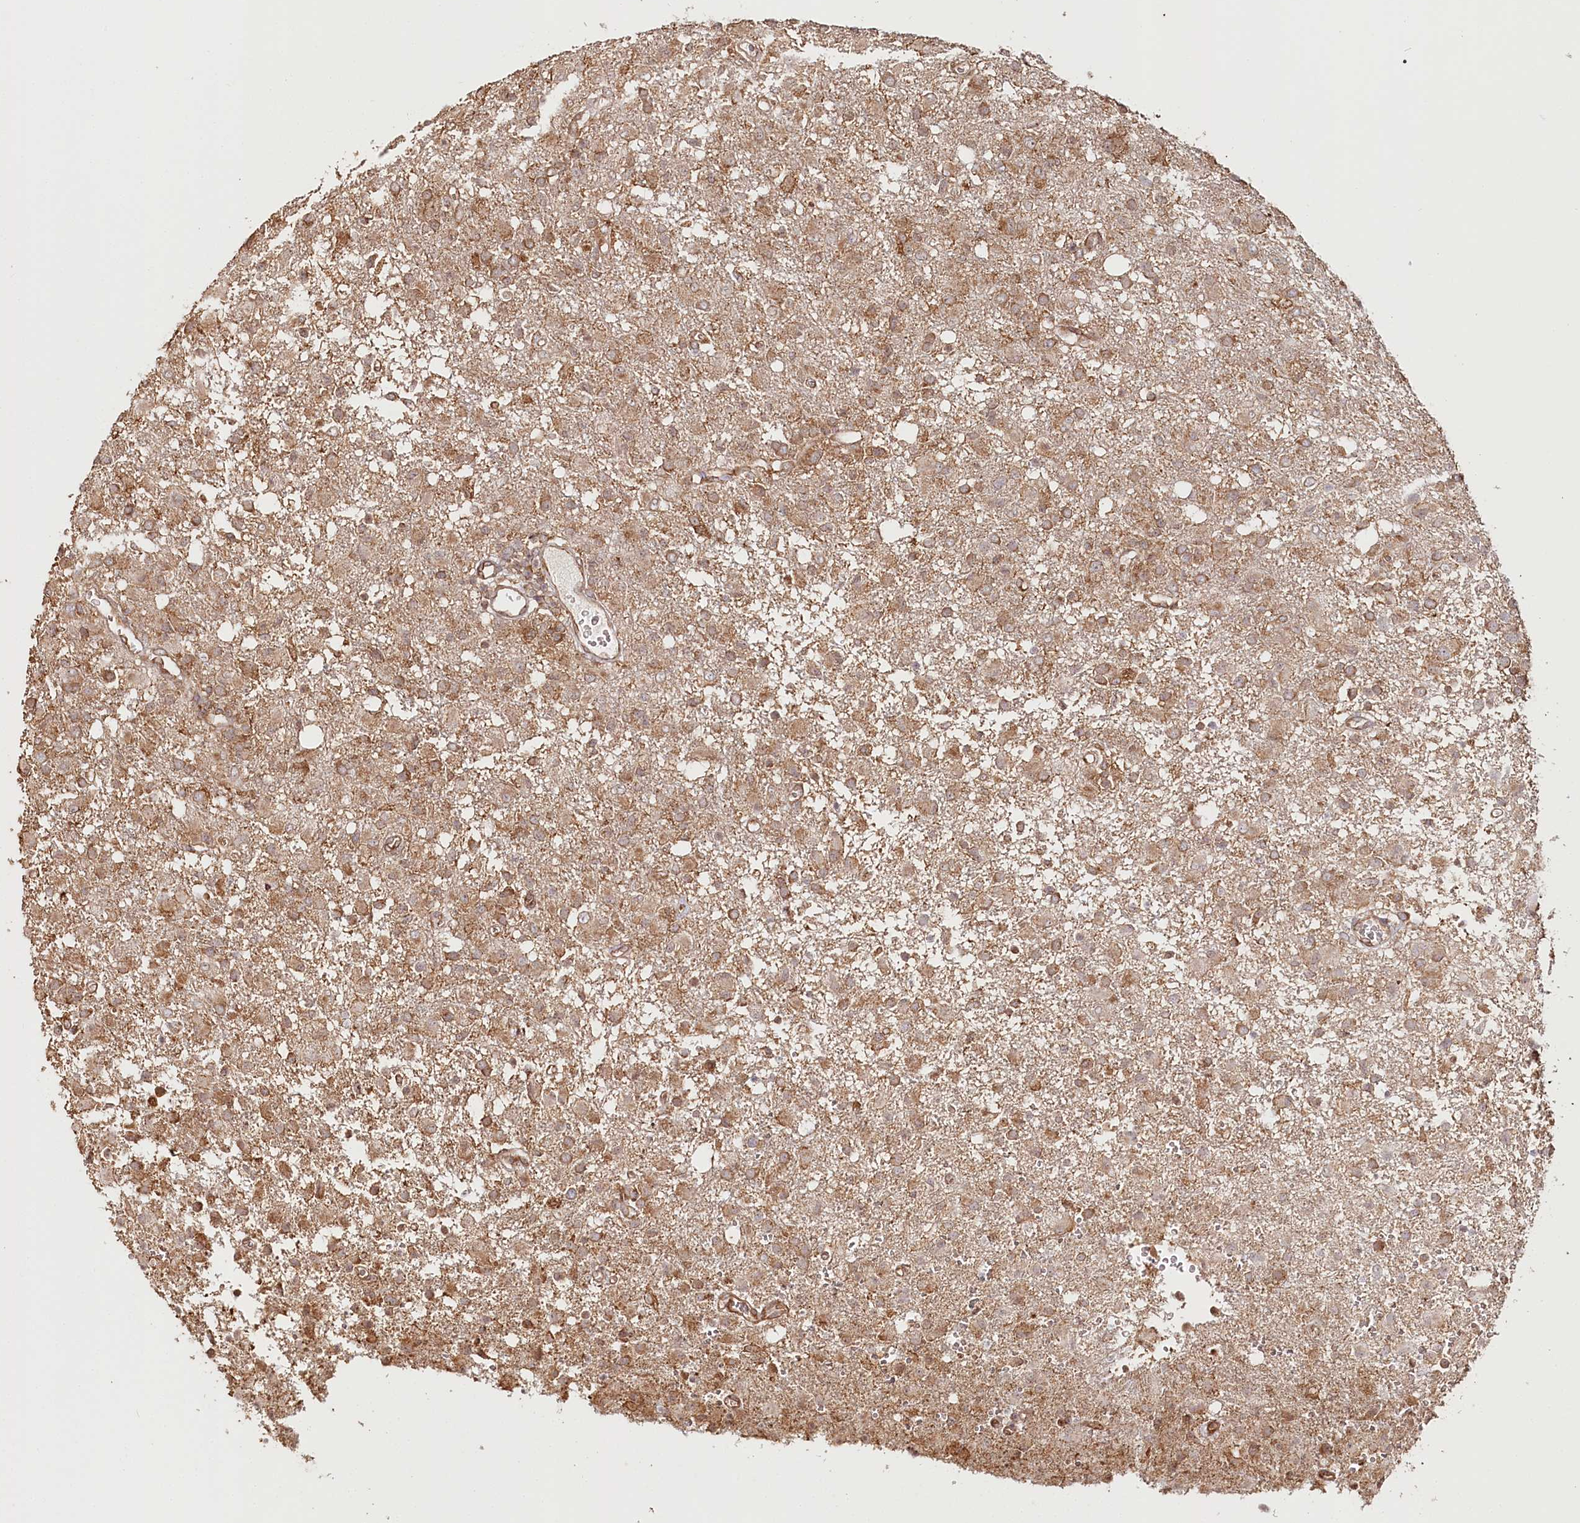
{"staining": {"intensity": "moderate", "quantity": ">75%", "location": "cytoplasmic/membranous"}, "tissue": "glioma", "cell_type": "Tumor cells", "image_type": "cancer", "snomed": [{"axis": "morphology", "description": "Glioma, malignant, High grade"}, {"axis": "topography", "description": "Brain"}], "caption": "Approximately >75% of tumor cells in human malignant high-grade glioma demonstrate moderate cytoplasmic/membranous protein staining as visualized by brown immunohistochemical staining.", "gene": "OTUD4", "patient": {"sex": "female", "age": 57}}